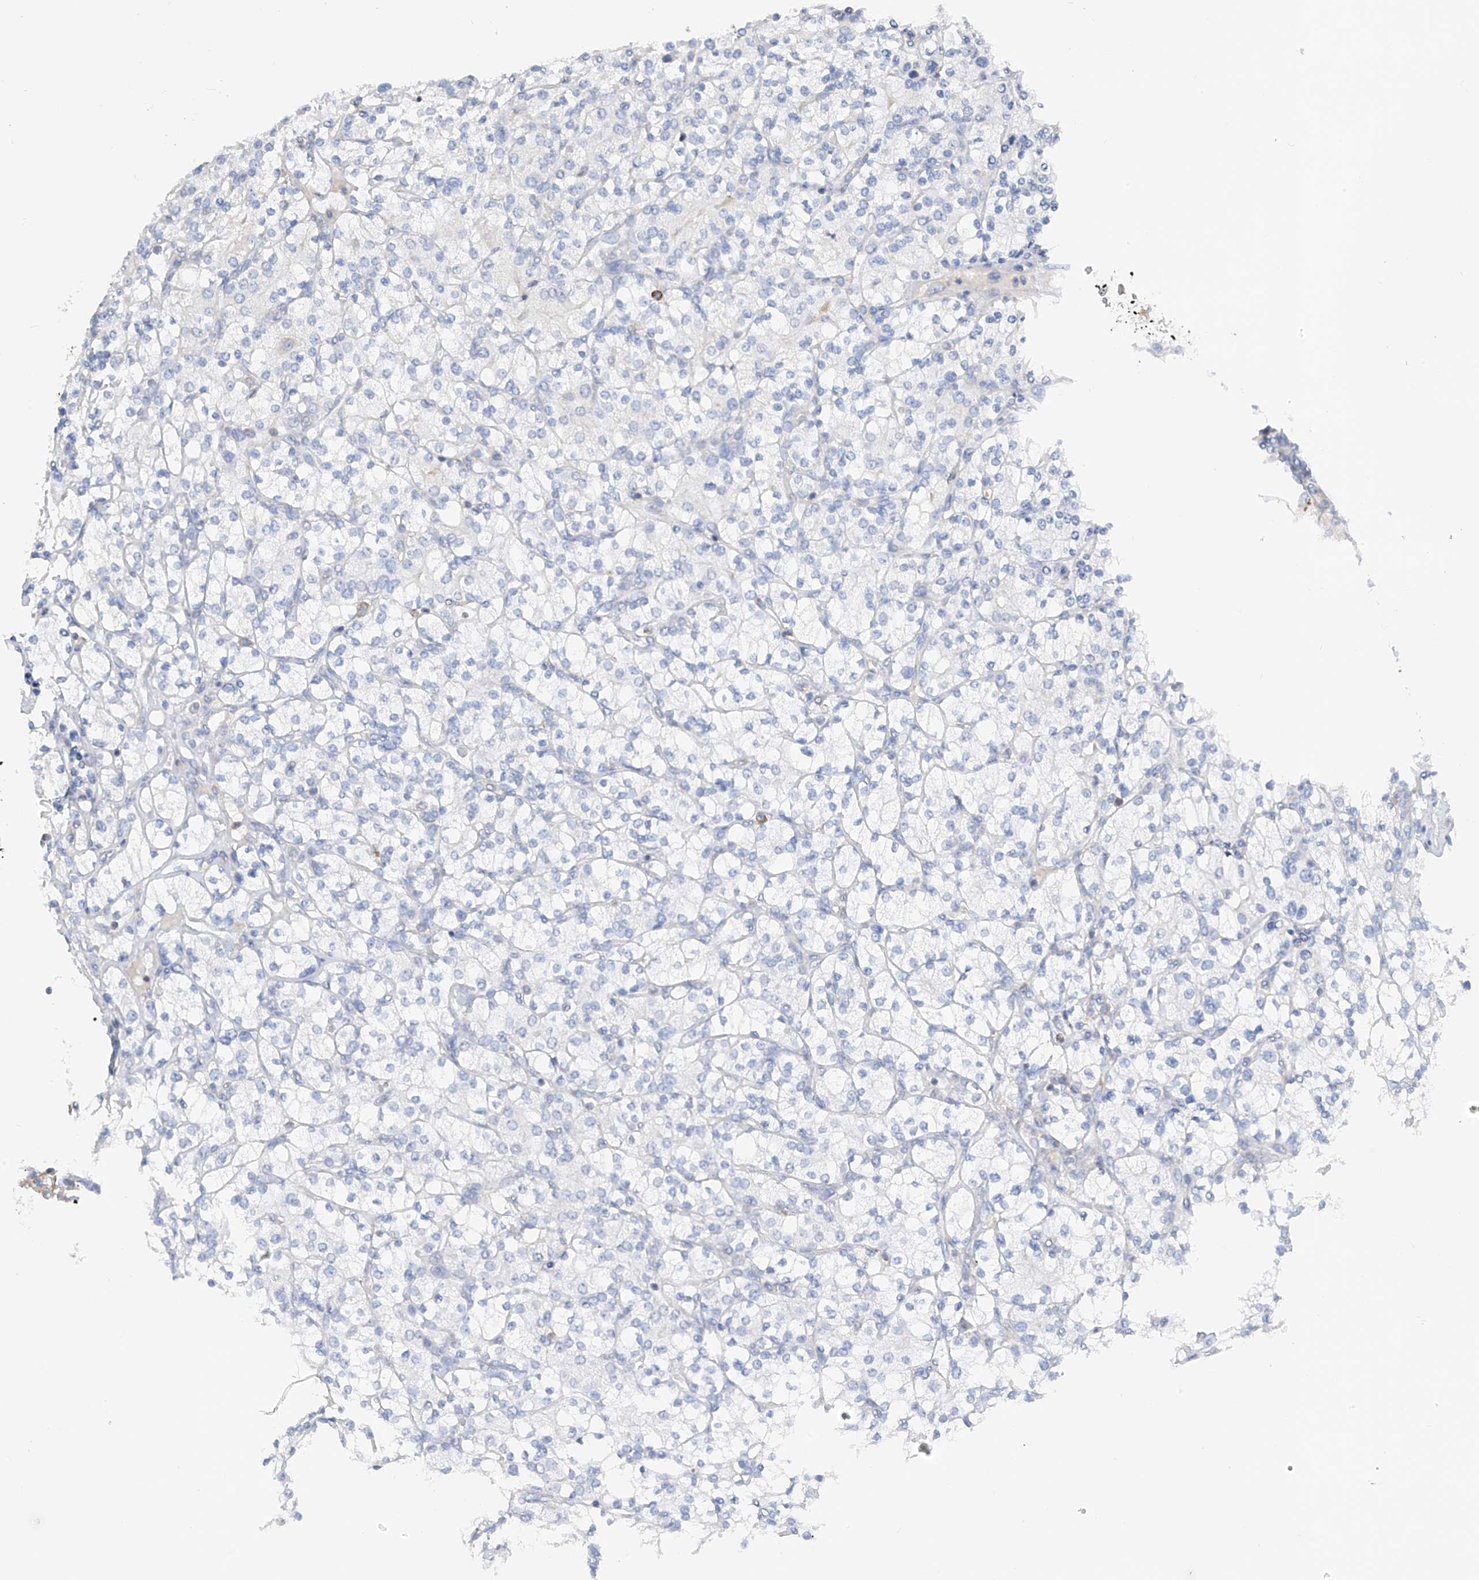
{"staining": {"intensity": "negative", "quantity": "none", "location": "none"}, "tissue": "renal cancer", "cell_type": "Tumor cells", "image_type": "cancer", "snomed": [{"axis": "morphology", "description": "Adenocarcinoma, NOS"}, {"axis": "topography", "description": "Kidney"}], "caption": "IHC of renal cancer exhibits no positivity in tumor cells. Nuclei are stained in blue.", "gene": "NALCN", "patient": {"sex": "male", "age": 77}}